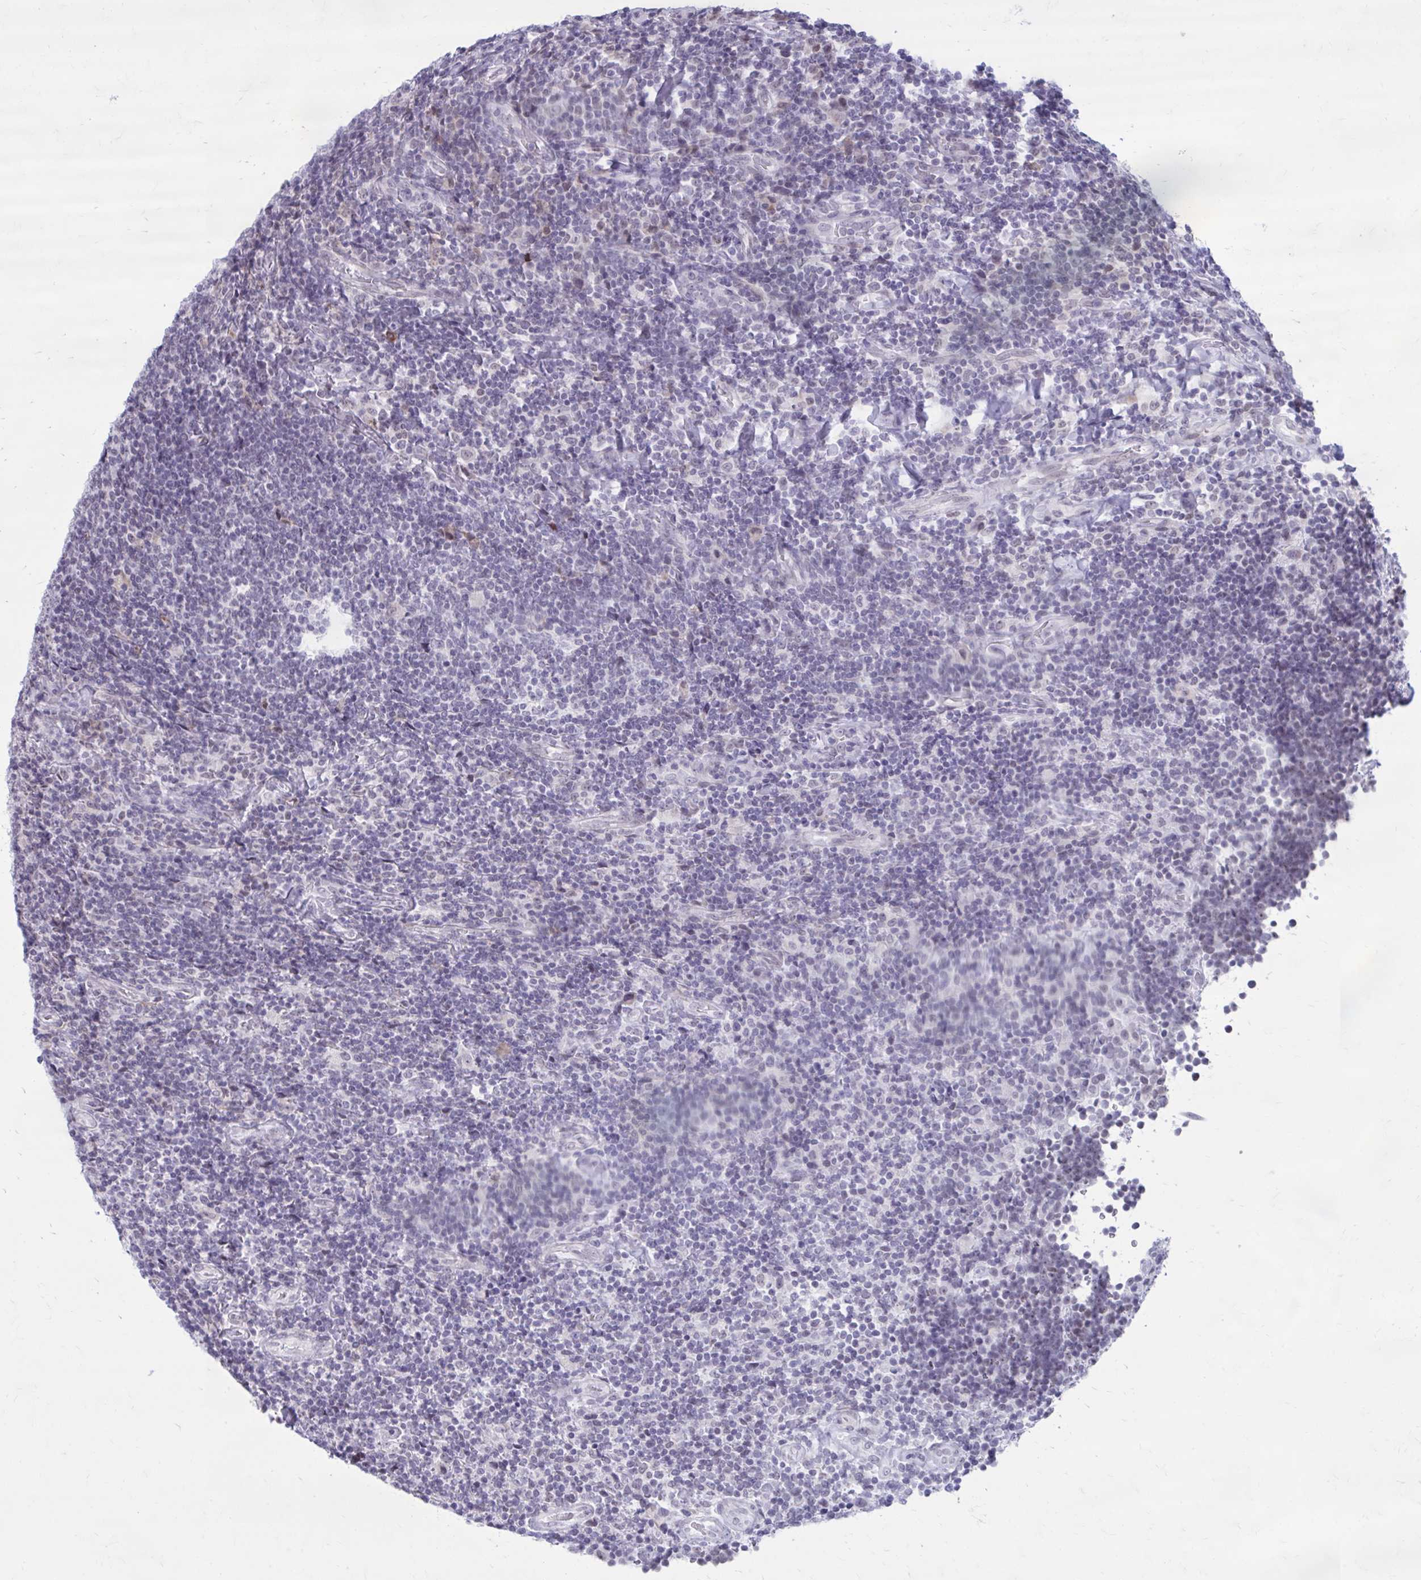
{"staining": {"intensity": "negative", "quantity": "none", "location": "none"}, "tissue": "lymphoma", "cell_type": "Tumor cells", "image_type": "cancer", "snomed": [{"axis": "morphology", "description": "Malignant lymphoma, non-Hodgkin's type, Low grade"}, {"axis": "topography", "description": "Lymph node"}], "caption": "IHC image of human malignant lymphoma, non-Hodgkin's type (low-grade) stained for a protein (brown), which demonstrates no positivity in tumor cells. (Immunohistochemistry (ihc), brightfield microscopy, high magnification).", "gene": "PROSER1", "patient": {"sex": "male", "age": 52}}